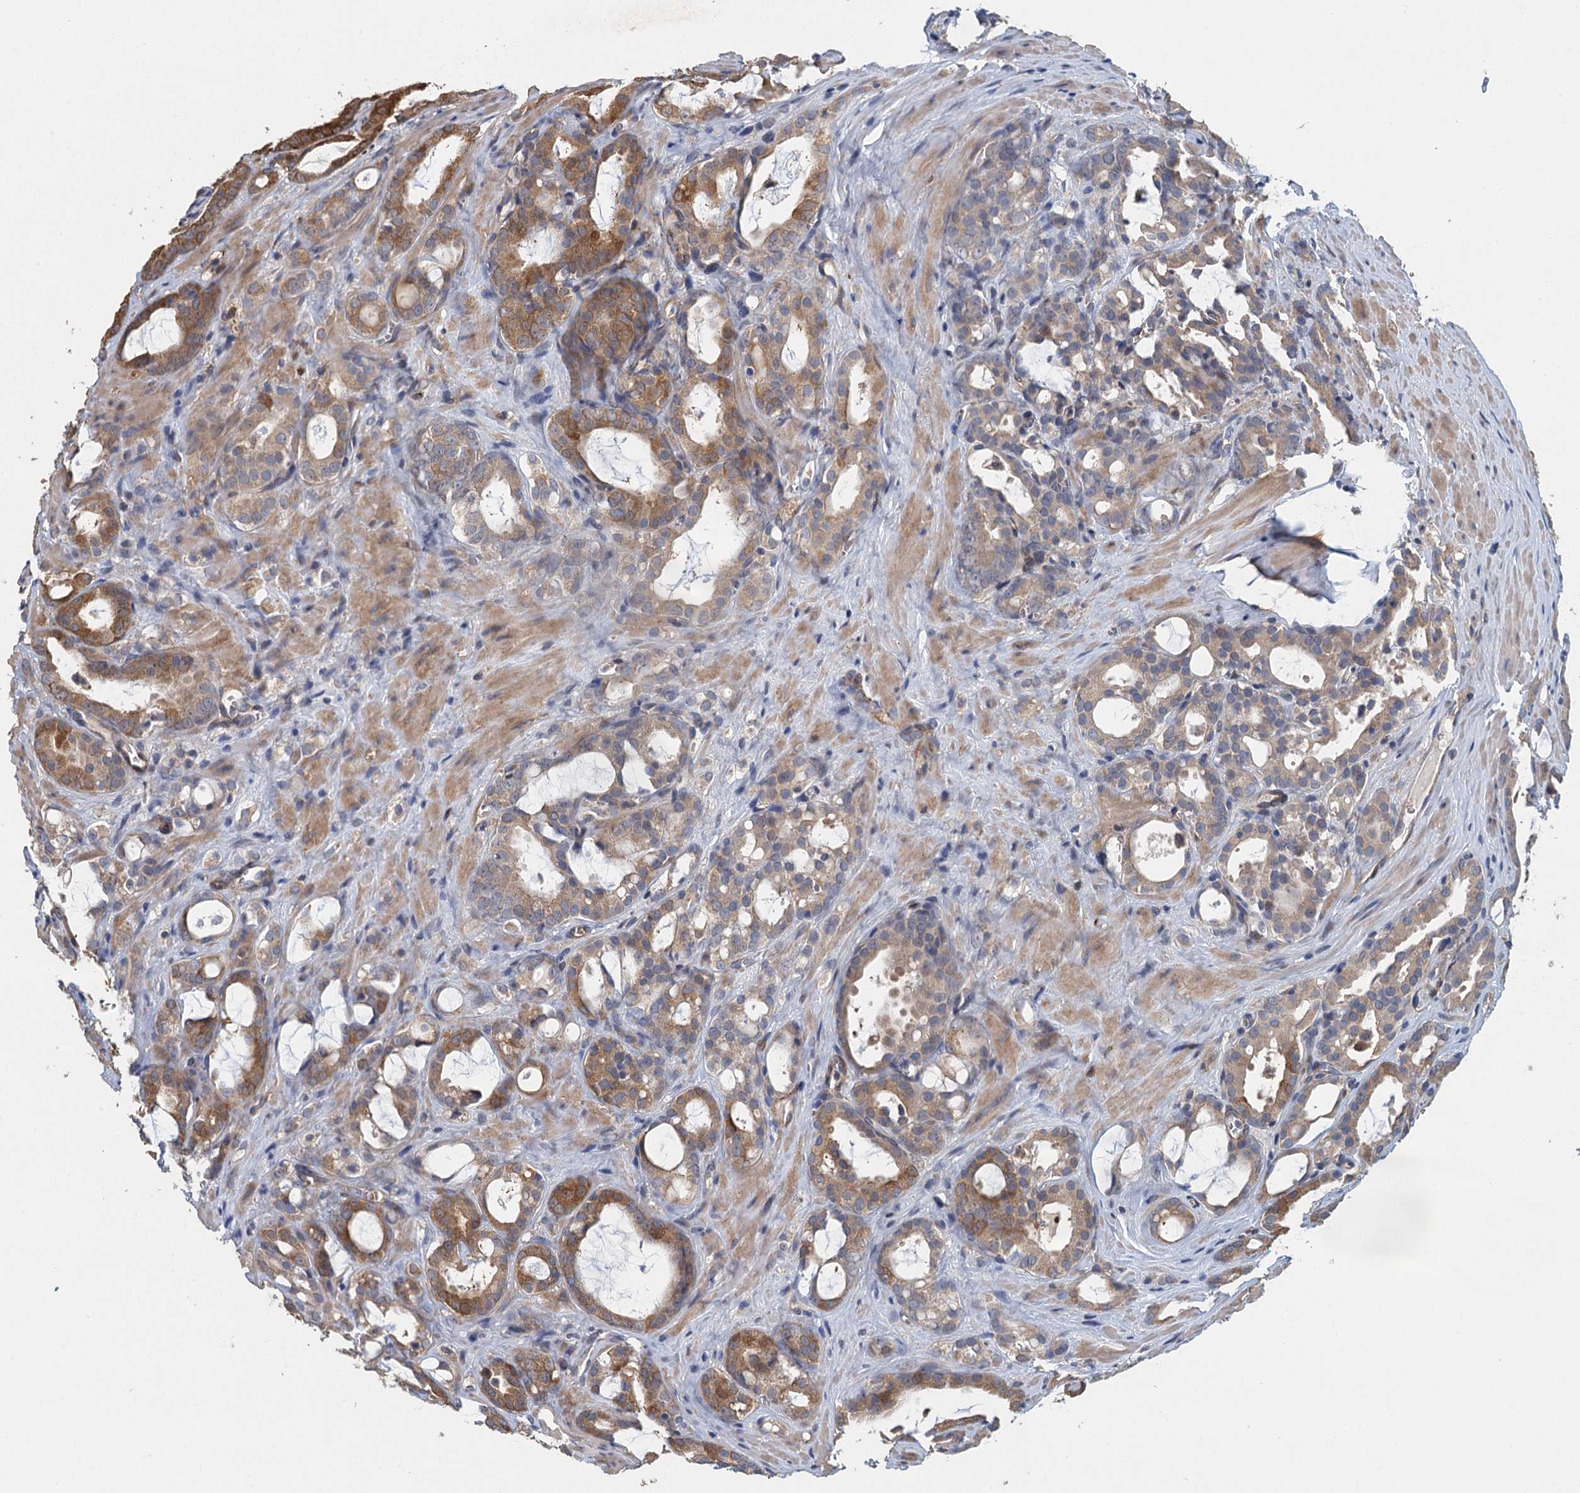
{"staining": {"intensity": "moderate", "quantity": "25%-75%", "location": "cytoplasmic/membranous"}, "tissue": "prostate cancer", "cell_type": "Tumor cells", "image_type": "cancer", "snomed": [{"axis": "morphology", "description": "Adenocarcinoma, High grade"}, {"axis": "topography", "description": "Prostate"}], "caption": "The immunohistochemical stain labels moderate cytoplasmic/membranous staining in tumor cells of prostate adenocarcinoma (high-grade) tissue.", "gene": "RSAD2", "patient": {"sex": "male", "age": 72}}